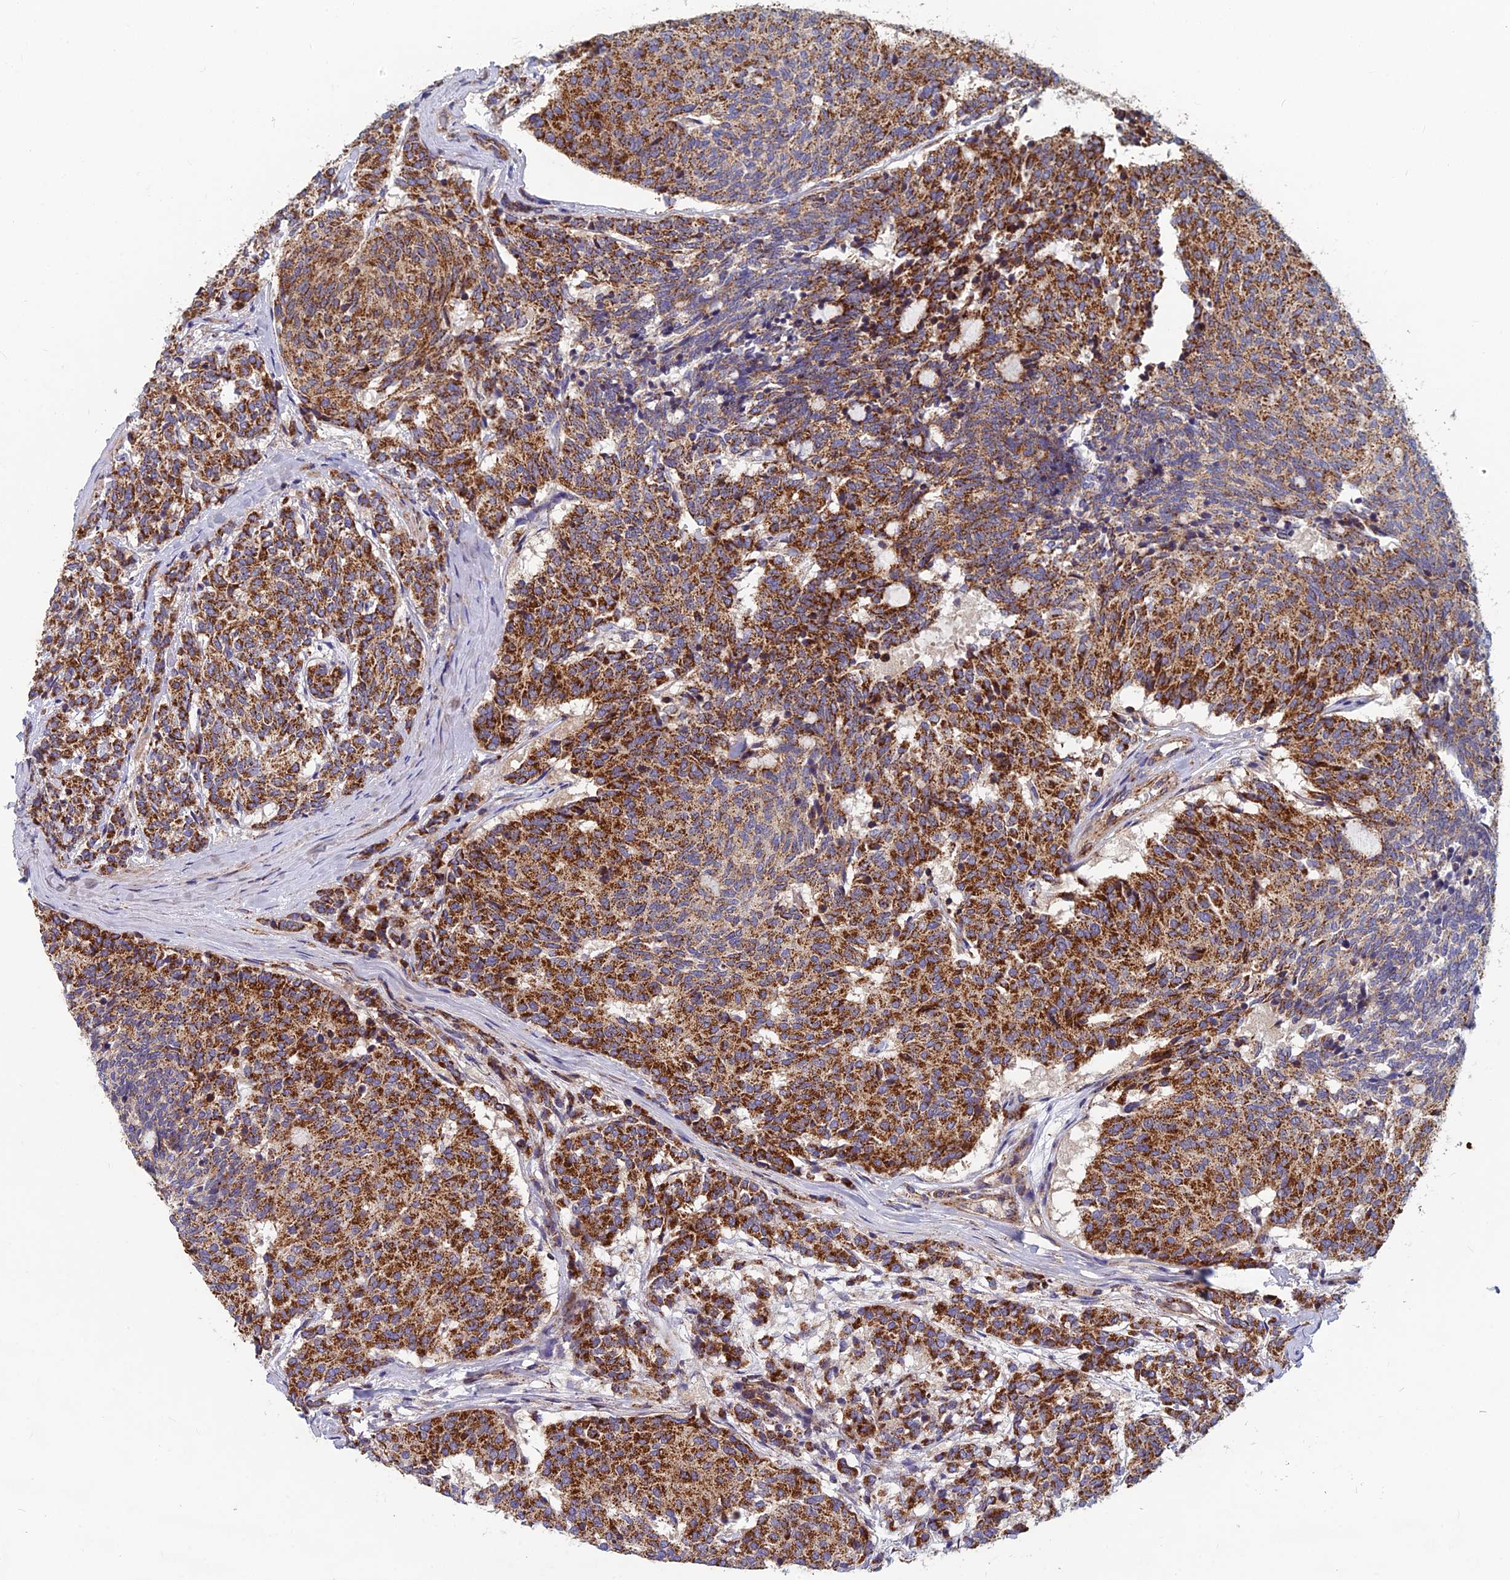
{"staining": {"intensity": "strong", "quantity": ">75%", "location": "cytoplasmic/membranous"}, "tissue": "carcinoid", "cell_type": "Tumor cells", "image_type": "cancer", "snomed": [{"axis": "morphology", "description": "Carcinoid, malignant, NOS"}, {"axis": "topography", "description": "Pancreas"}], "caption": "Immunohistochemistry micrograph of neoplastic tissue: human carcinoid (malignant) stained using IHC shows high levels of strong protein expression localized specifically in the cytoplasmic/membranous of tumor cells, appearing as a cytoplasmic/membranous brown color.", "gene": "MRPS9", "patient": {"sex": "female", "age": 54}}